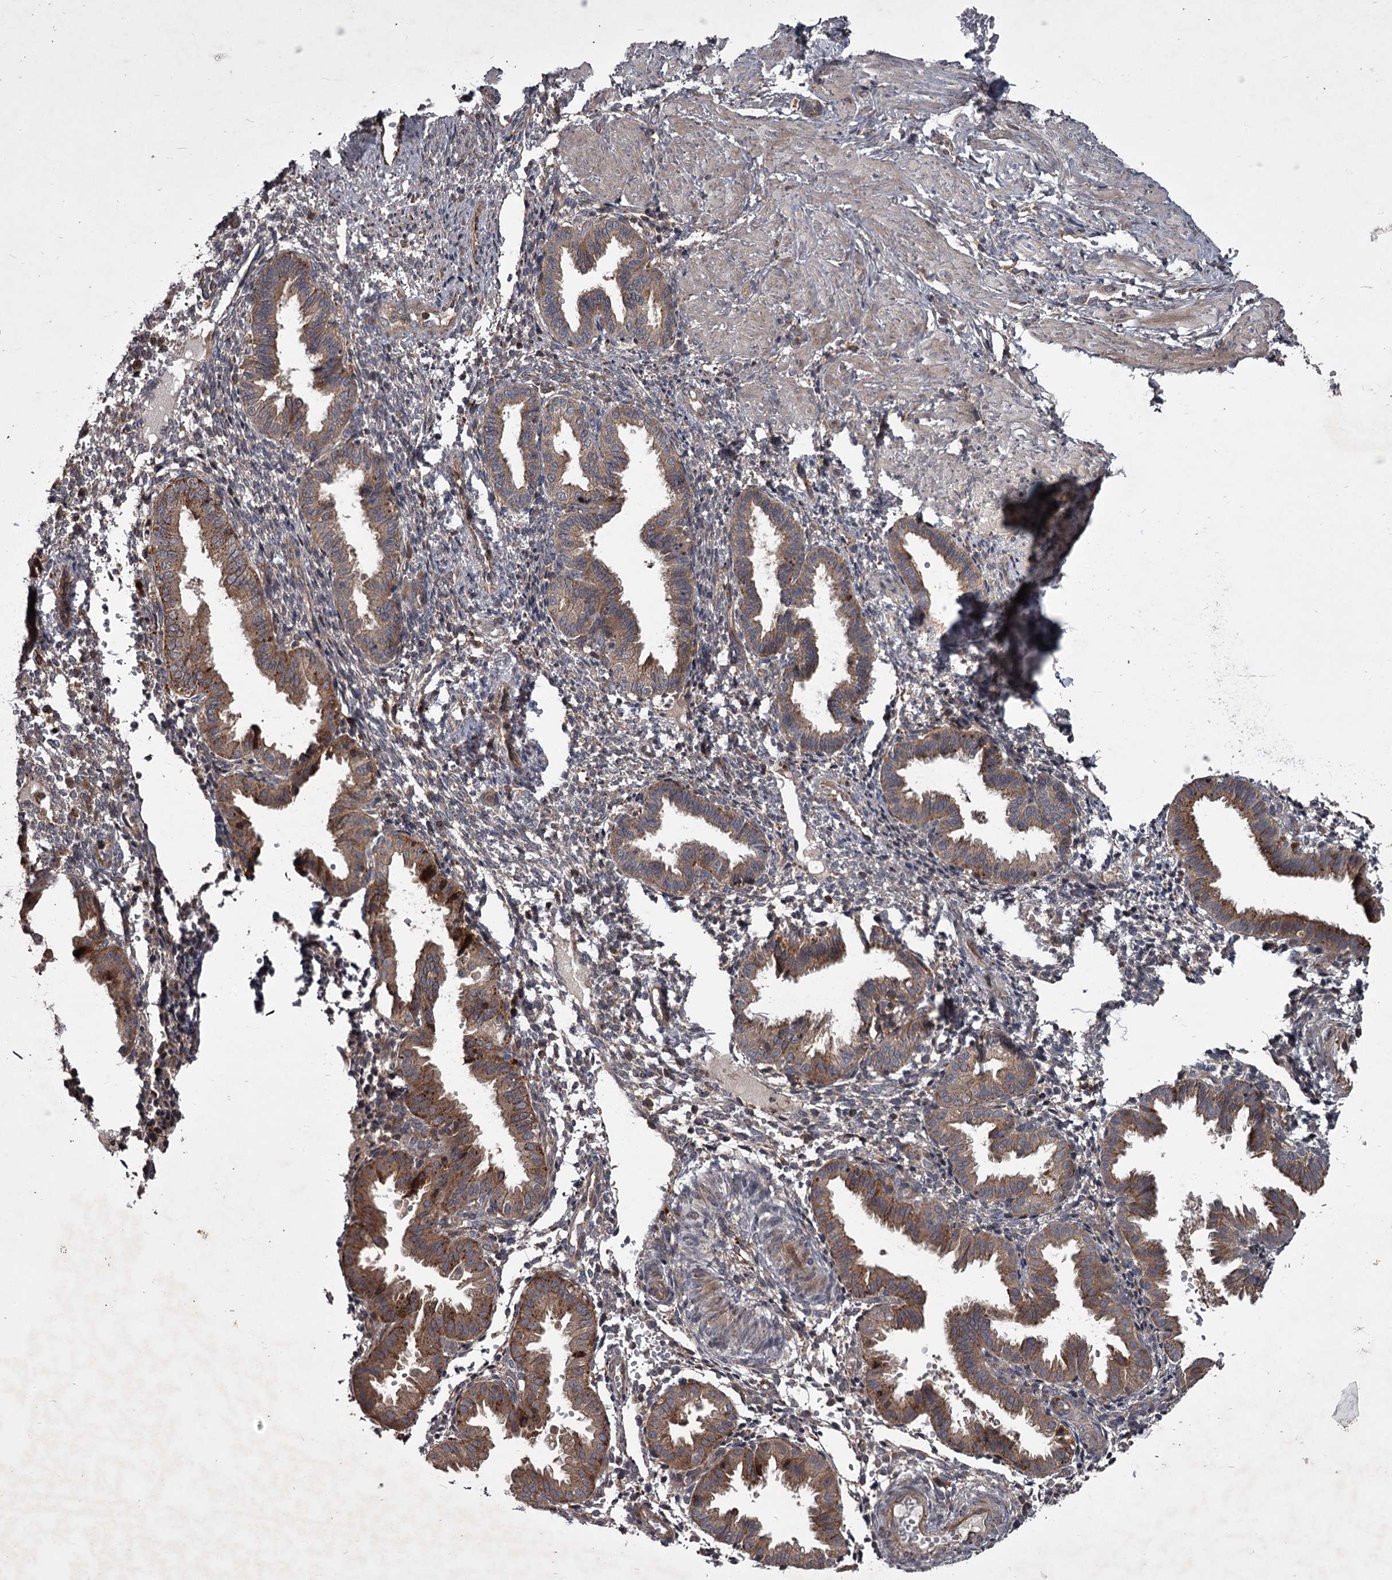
{"staining": {"intensity": "negative", "quantity": "none", "location": "none"}, "tissue": "endometrium", "cell_type": "Cells in endometrial stroma", "image_type": "normal", "snomed": [{"axis": "morphology", "description": "Normal tissue, NOS"}, {"axis": "topography", "description": "Endometrium"}], "caption": "Protein analysis of unremarkable endometrium shows no significant expression in cells in endometrial stroma.", "gene": "UNC93B1", "patient": {"sex": "female", "age": 33}}